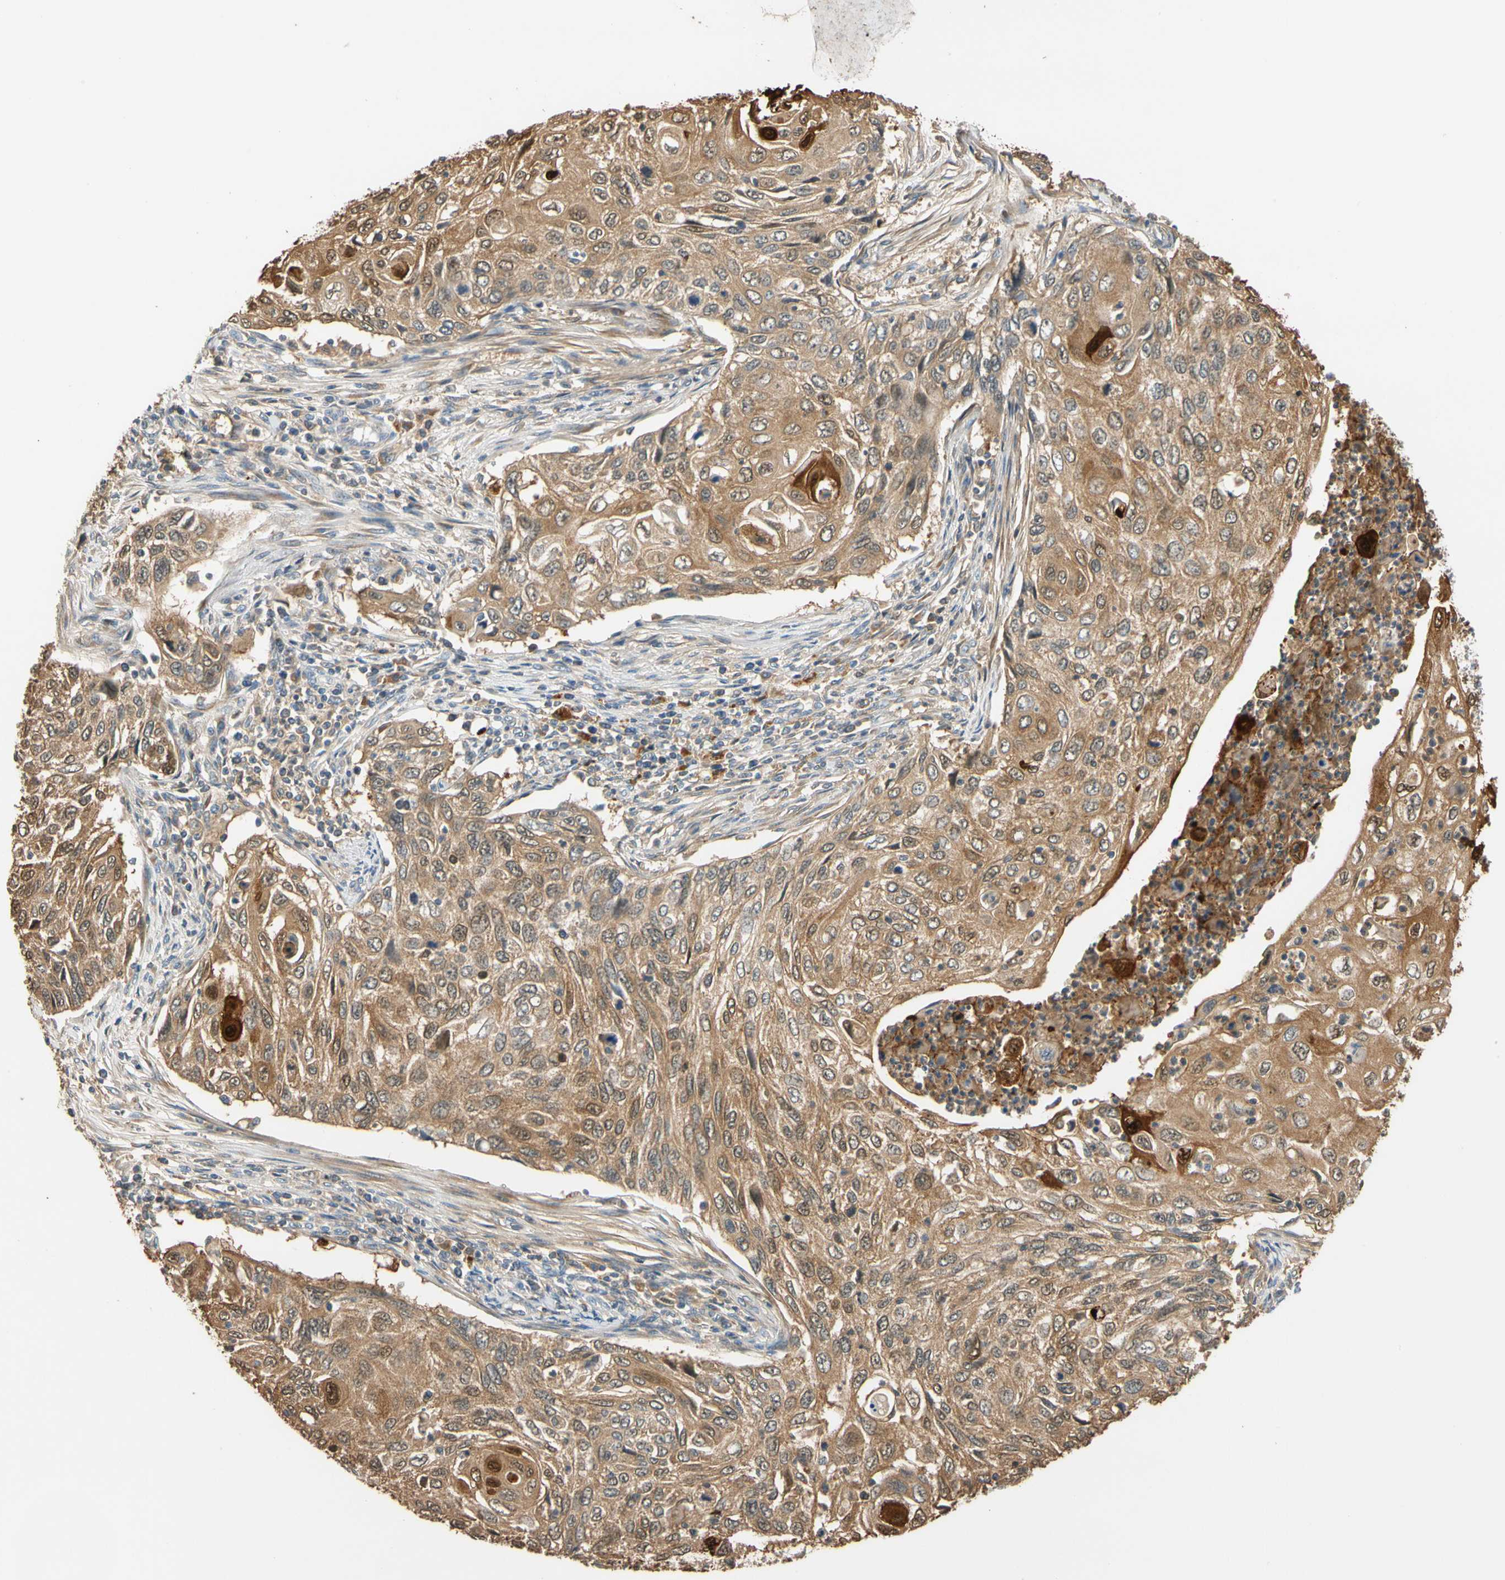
{"staining": {"intensity": "moderate", "quantity": ">75%", "location": "cytoplasmic/membranous"}, "tissue": "cervical cancer", "cell_type": "Tumor cells", "image_type": "cancer", "snomed": [{"axis": "morphology", "description": "Squamous cell carcinoma, NOS"}, {"axis": "topography", "description": "Cervix"}], "caption": "An image of human cervical cancer (squamous cell carcinoma) stained for a protein reveals moderate cytoplasmic/membranous brown staining in tumor cells. Nuclei are stained in blue.", "gene": "GPSM2", "patient": {"sex": "female", "age": 70}}